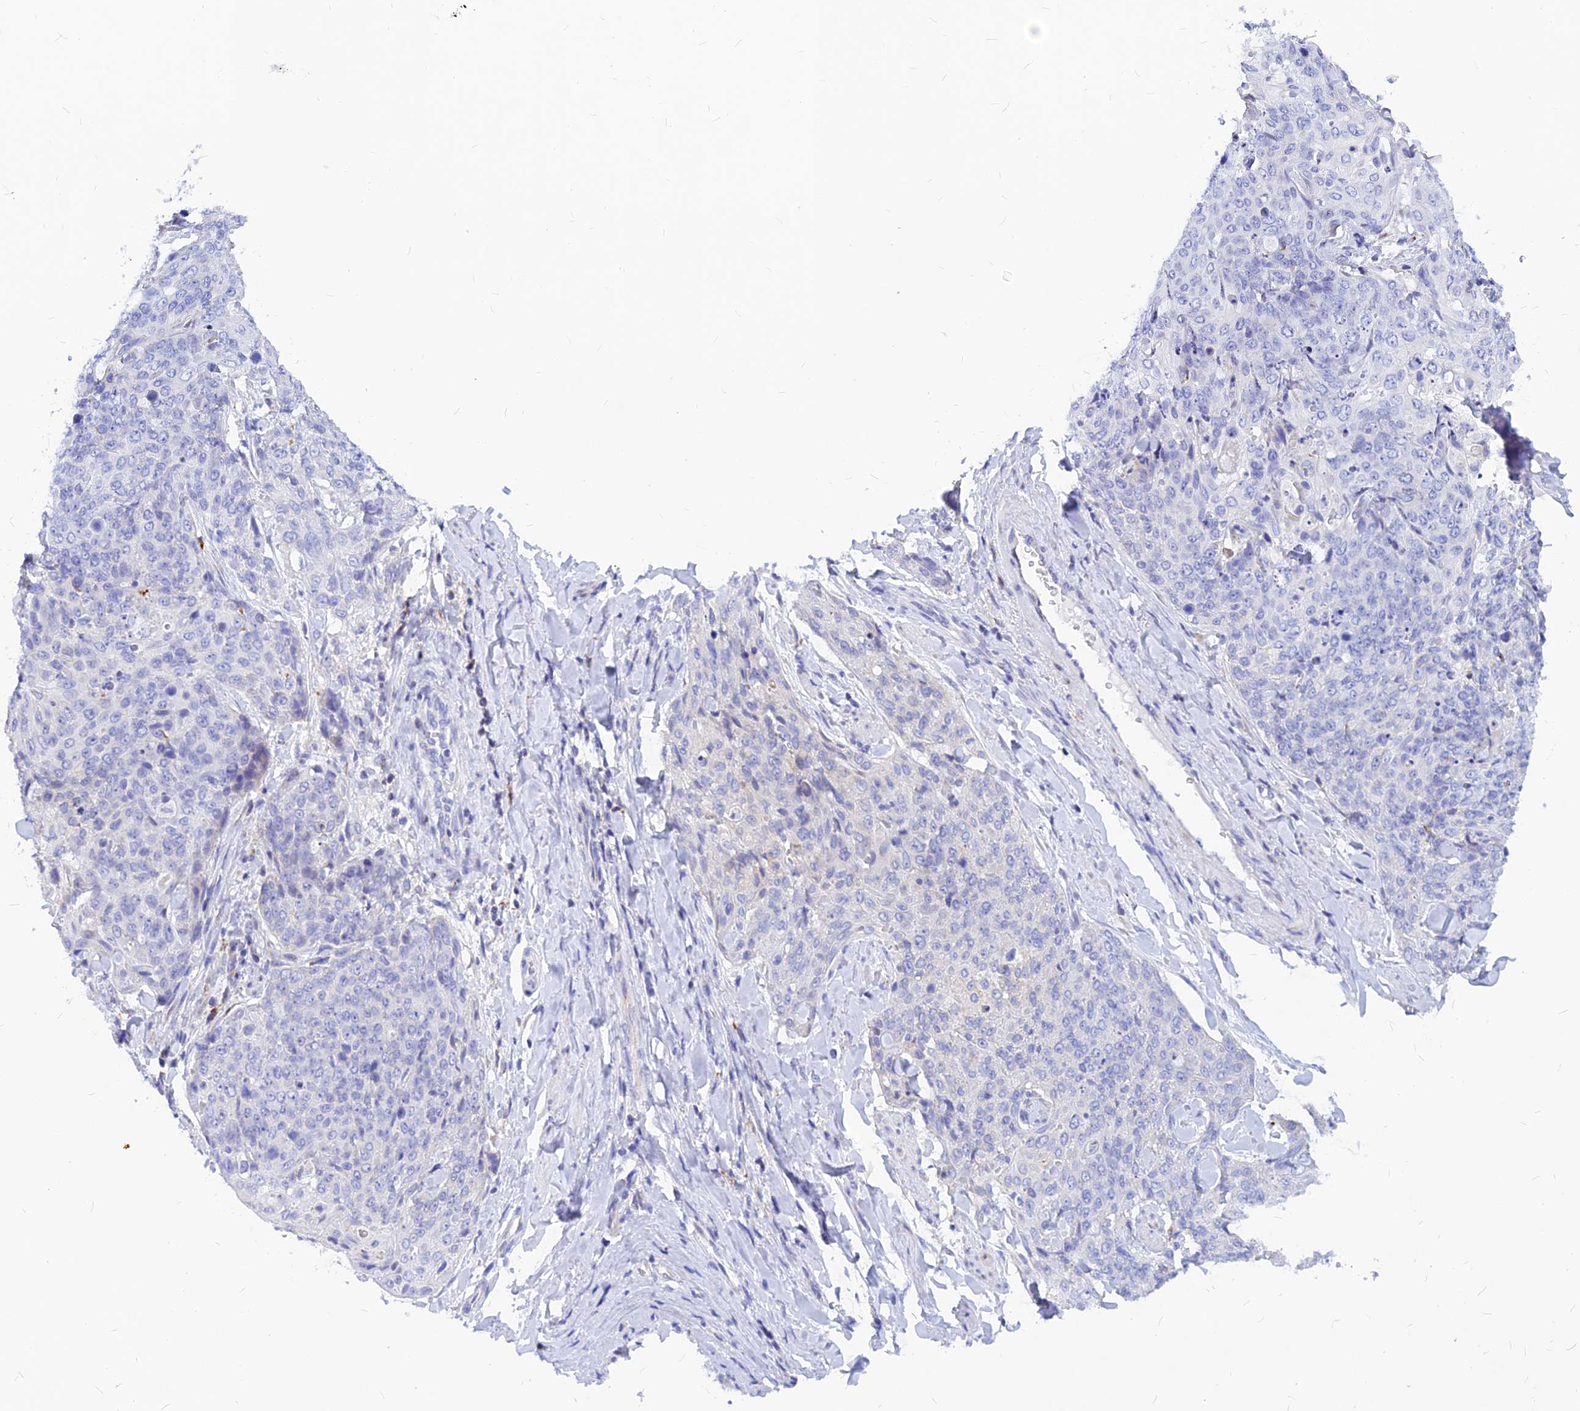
{"staining": {"intensity": "negative", "quantity": "none", "location": "none"}, "tissue": "skin cancer", "cell_type": "Tumor cells", "image_type": "cancer", "snomed": [{"axis": "morphology", "description": "Squamous cell carcinoma, NOS"}, {"axis": "topography", "description": "Skin"}, {"axis": "topography", "description": "Vulva"}], "caption": "Squamous cell carcinoma (skin) was stained to show a protein in brown. There is no significant positivity in tumor cells.", "gene": "CNOT6", "patient": {"sex": "female", "age": 85}}